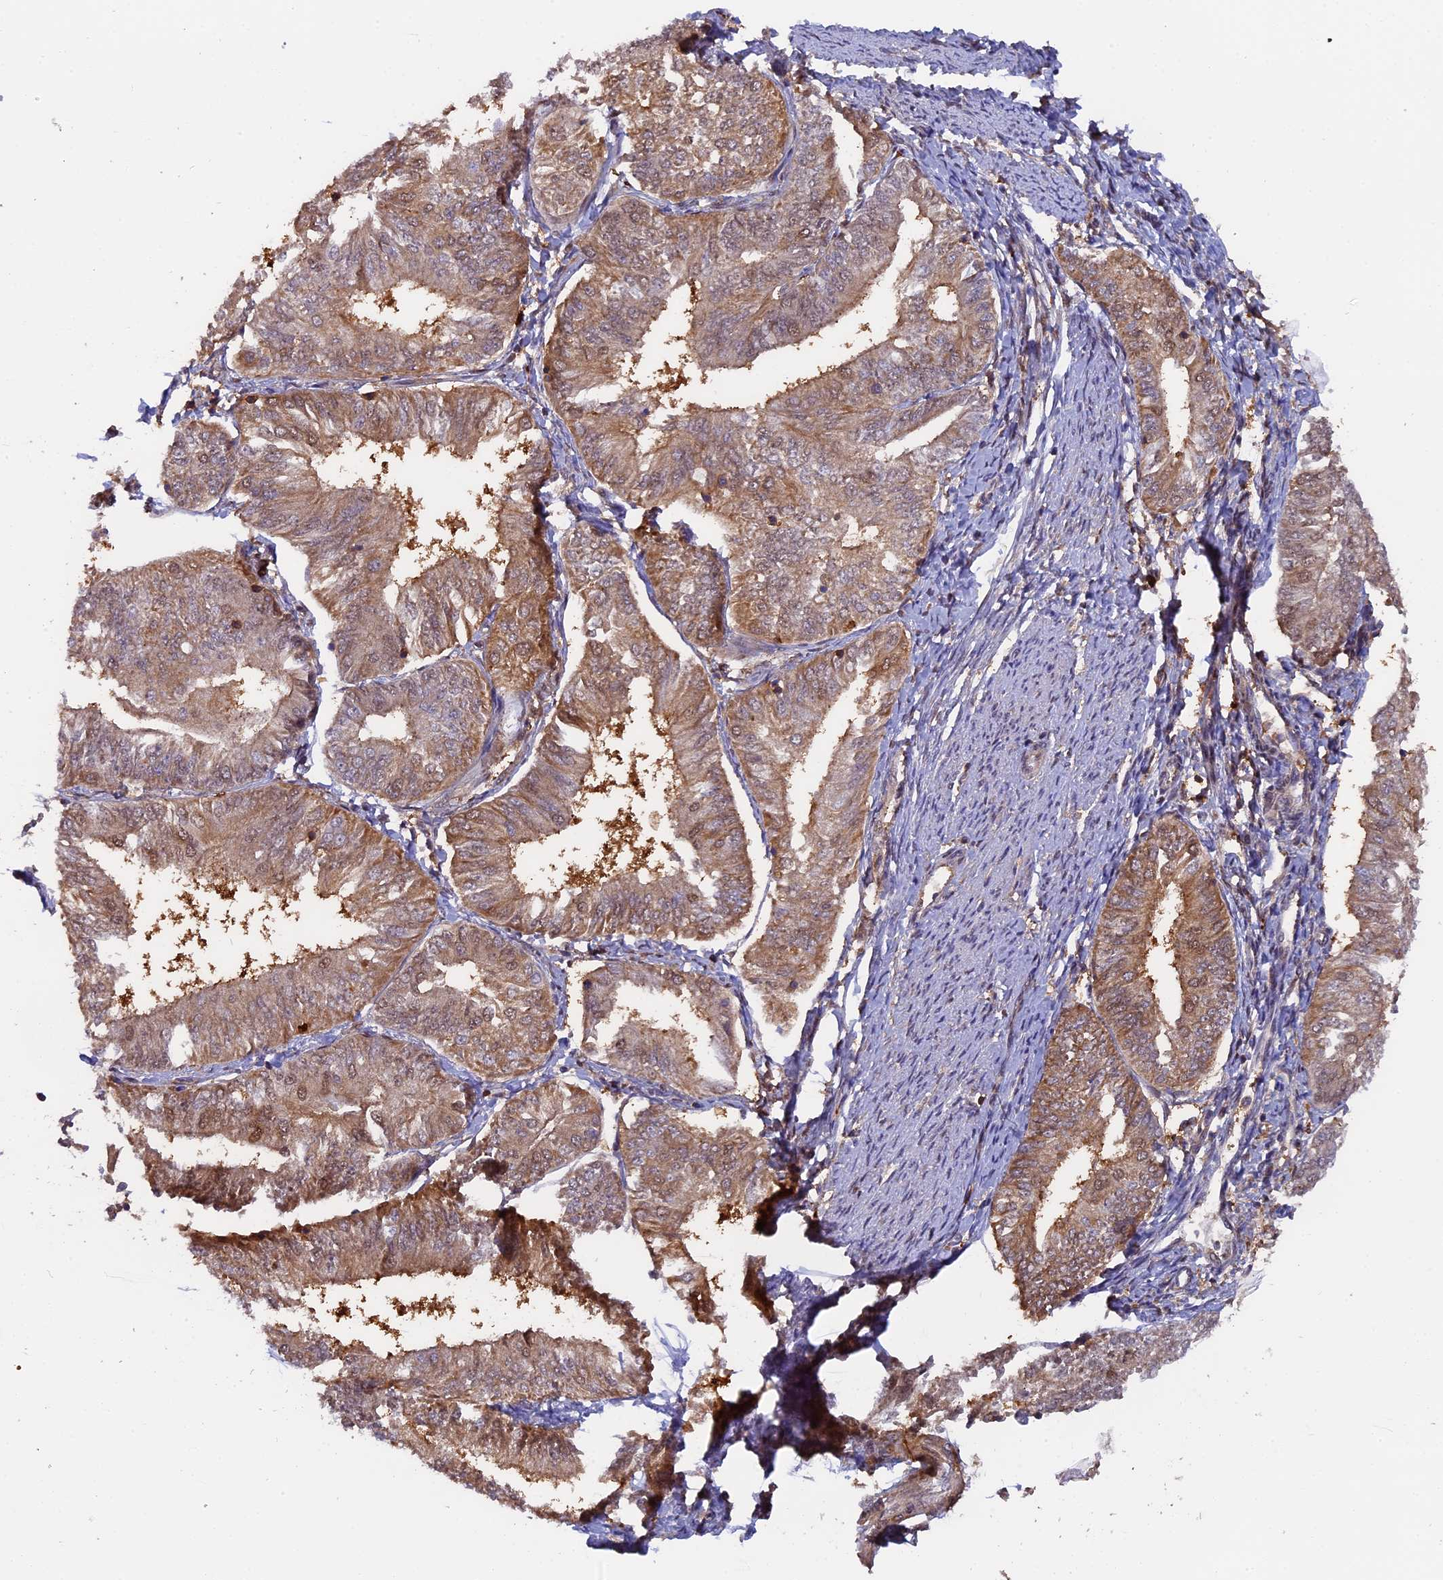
{"staining": {"intensity": "moderate", "quantity": ">75%", "location": "cytoplasmic/membranous"}, "tissue": "endometrial cancer", "cell_type": "Tumor cells", "image_type": "cancer", "snomed": [{"axis": "morphology", "description": "Adenocarcinoma, NOS"}, {"axis": "topography", "description": "Endometrium"}], "caption": "Tumor cells reveal moderate cytoplasmic/membranous expression in approximately >75% of cells in endometrial cancer.", "gene": "FAM118B", "patient": {"sex": "female", "age": 58}}